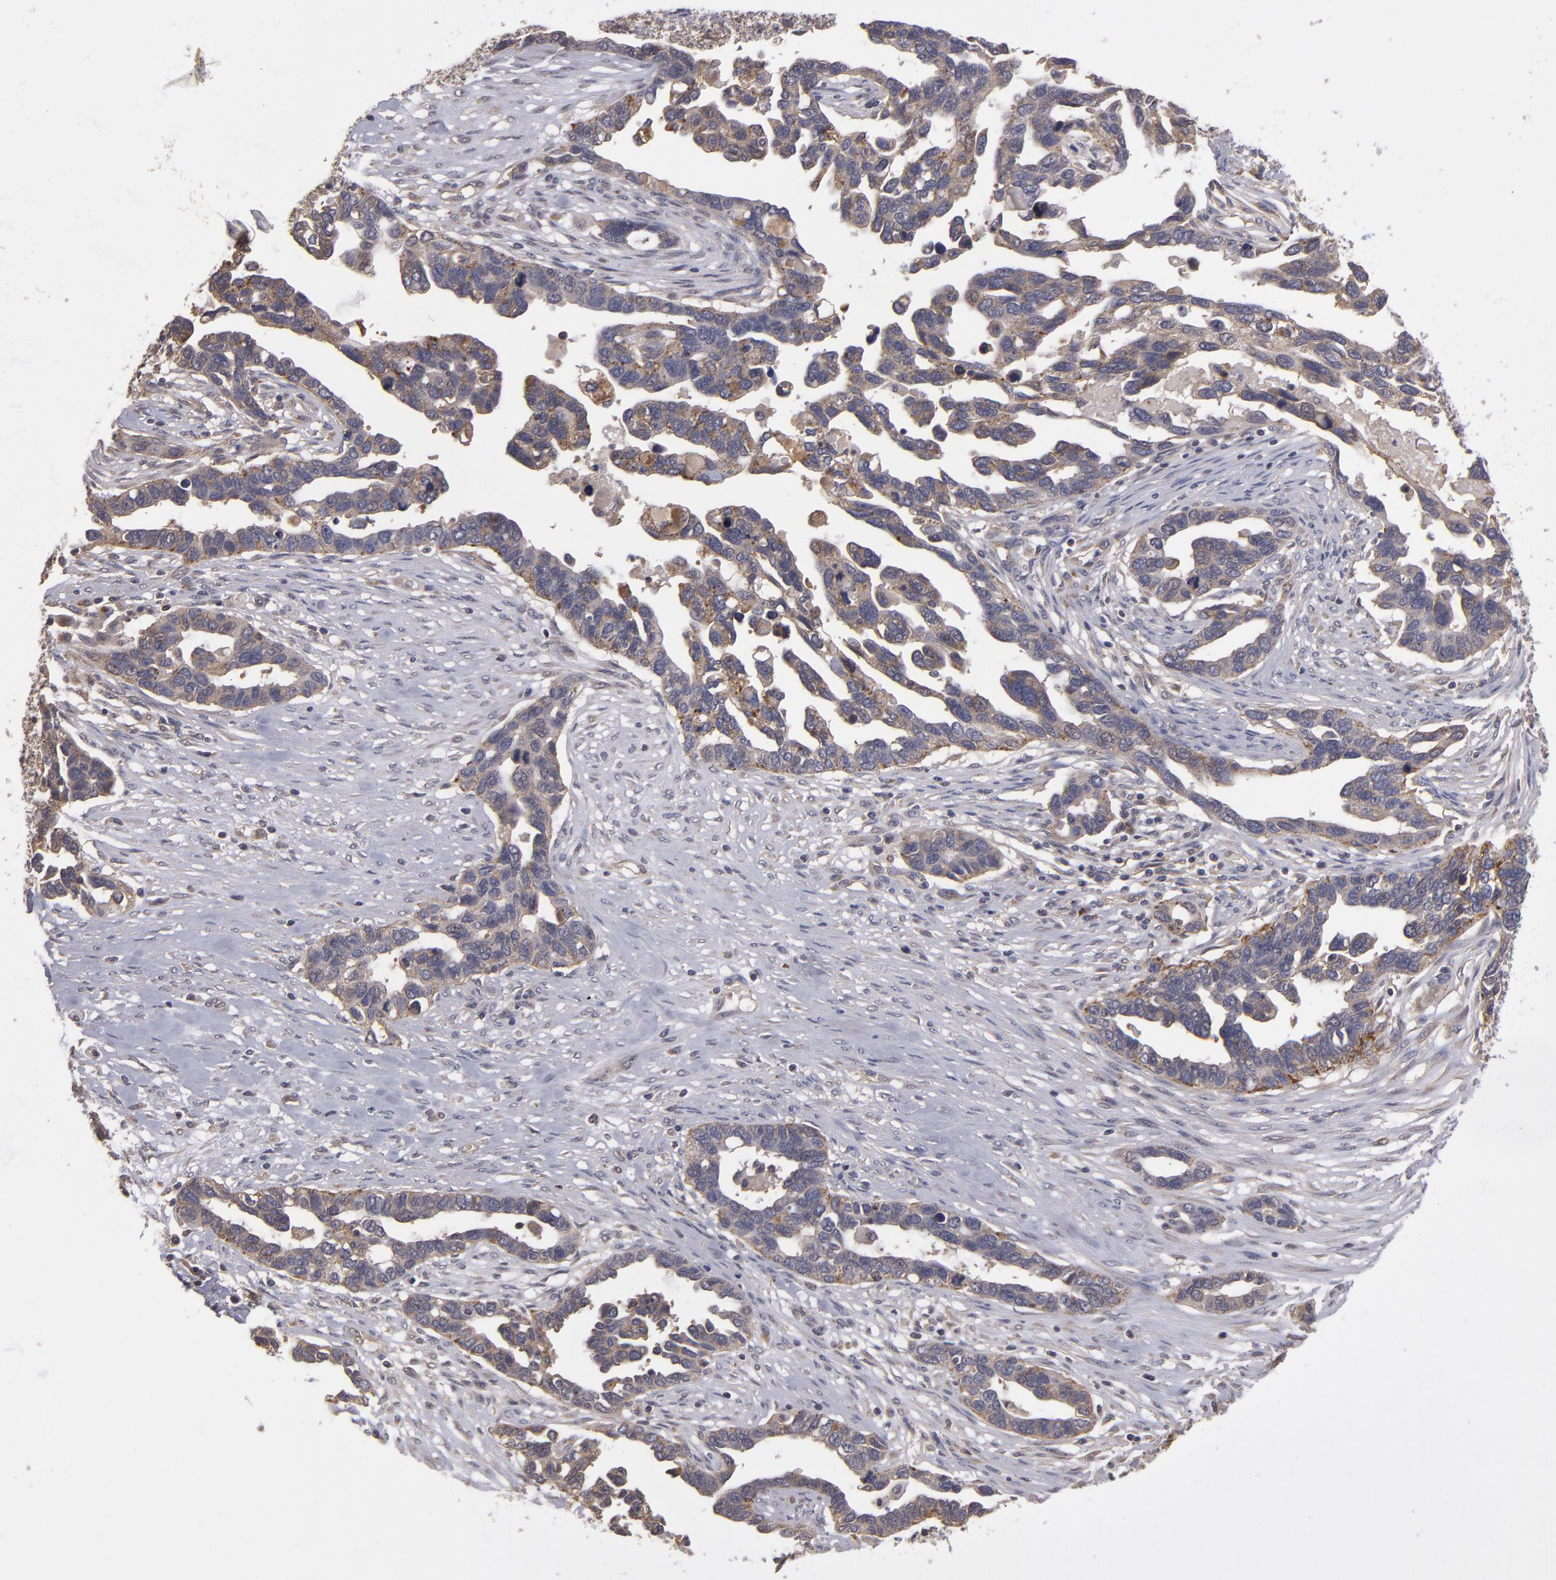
{"staining": {"intensity": "weak", "quantity": ">75%", "location": "cytoplasmic/membranous"}, "tissue": "ovarian cancer", "cell_type": "Tumor cells", "image_type": "cancer", "snomed": [{"axis": "morphology", "description": "Cystadenocarcinoma, serous, NOS"}, {"axis": "topography", "description": "Ovary"}], "caption": "Ovarian cancer stained with IHC shows weak cytoplasmic/membranous staining in approximately >75% of tumor cells. (IHC, brightfield microscopy, high magnification).", "gene": "CTSO", "patient": {"sex": "female", "age": 54}}